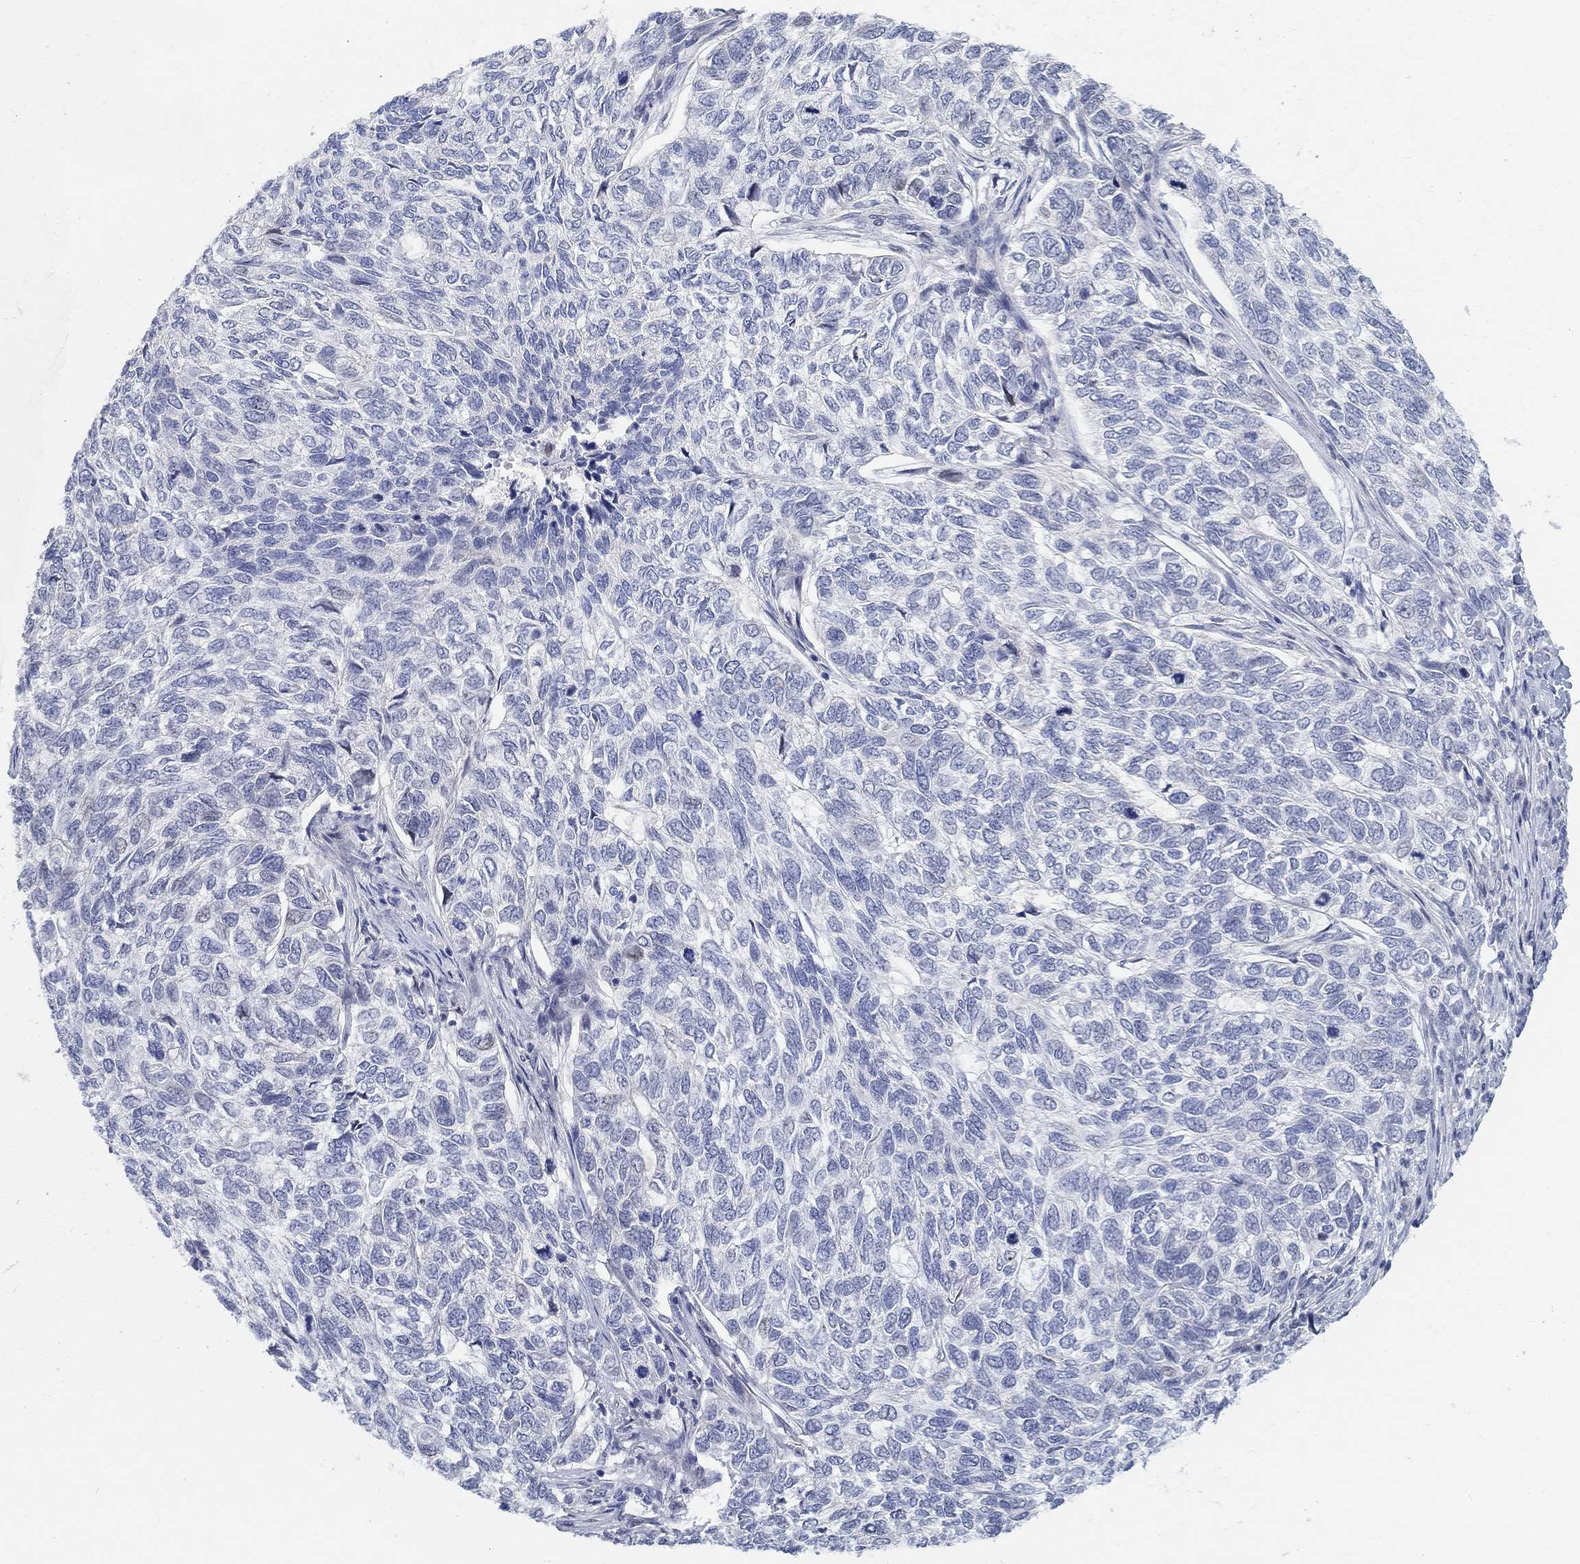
{"staining": {"intensity": "negative", "quantity": "none", "location": "none"}, "tissue": "skin cancer", "cell_type": "Tumor cells", "image_type": "cancer", "snomed": [{"axis": "morphology", "description": "Basal cell carcinoma"}, {"axis": "topography", "description": "Skin"}], "caption": "IHC histopathology image of neoplastic tissue: human skin basal cell carcinoma stained with DAB shows no significant protein expression in tumor cells.", "gene": "SNTG2", "patient": {"sex": "female", "age": 65}}